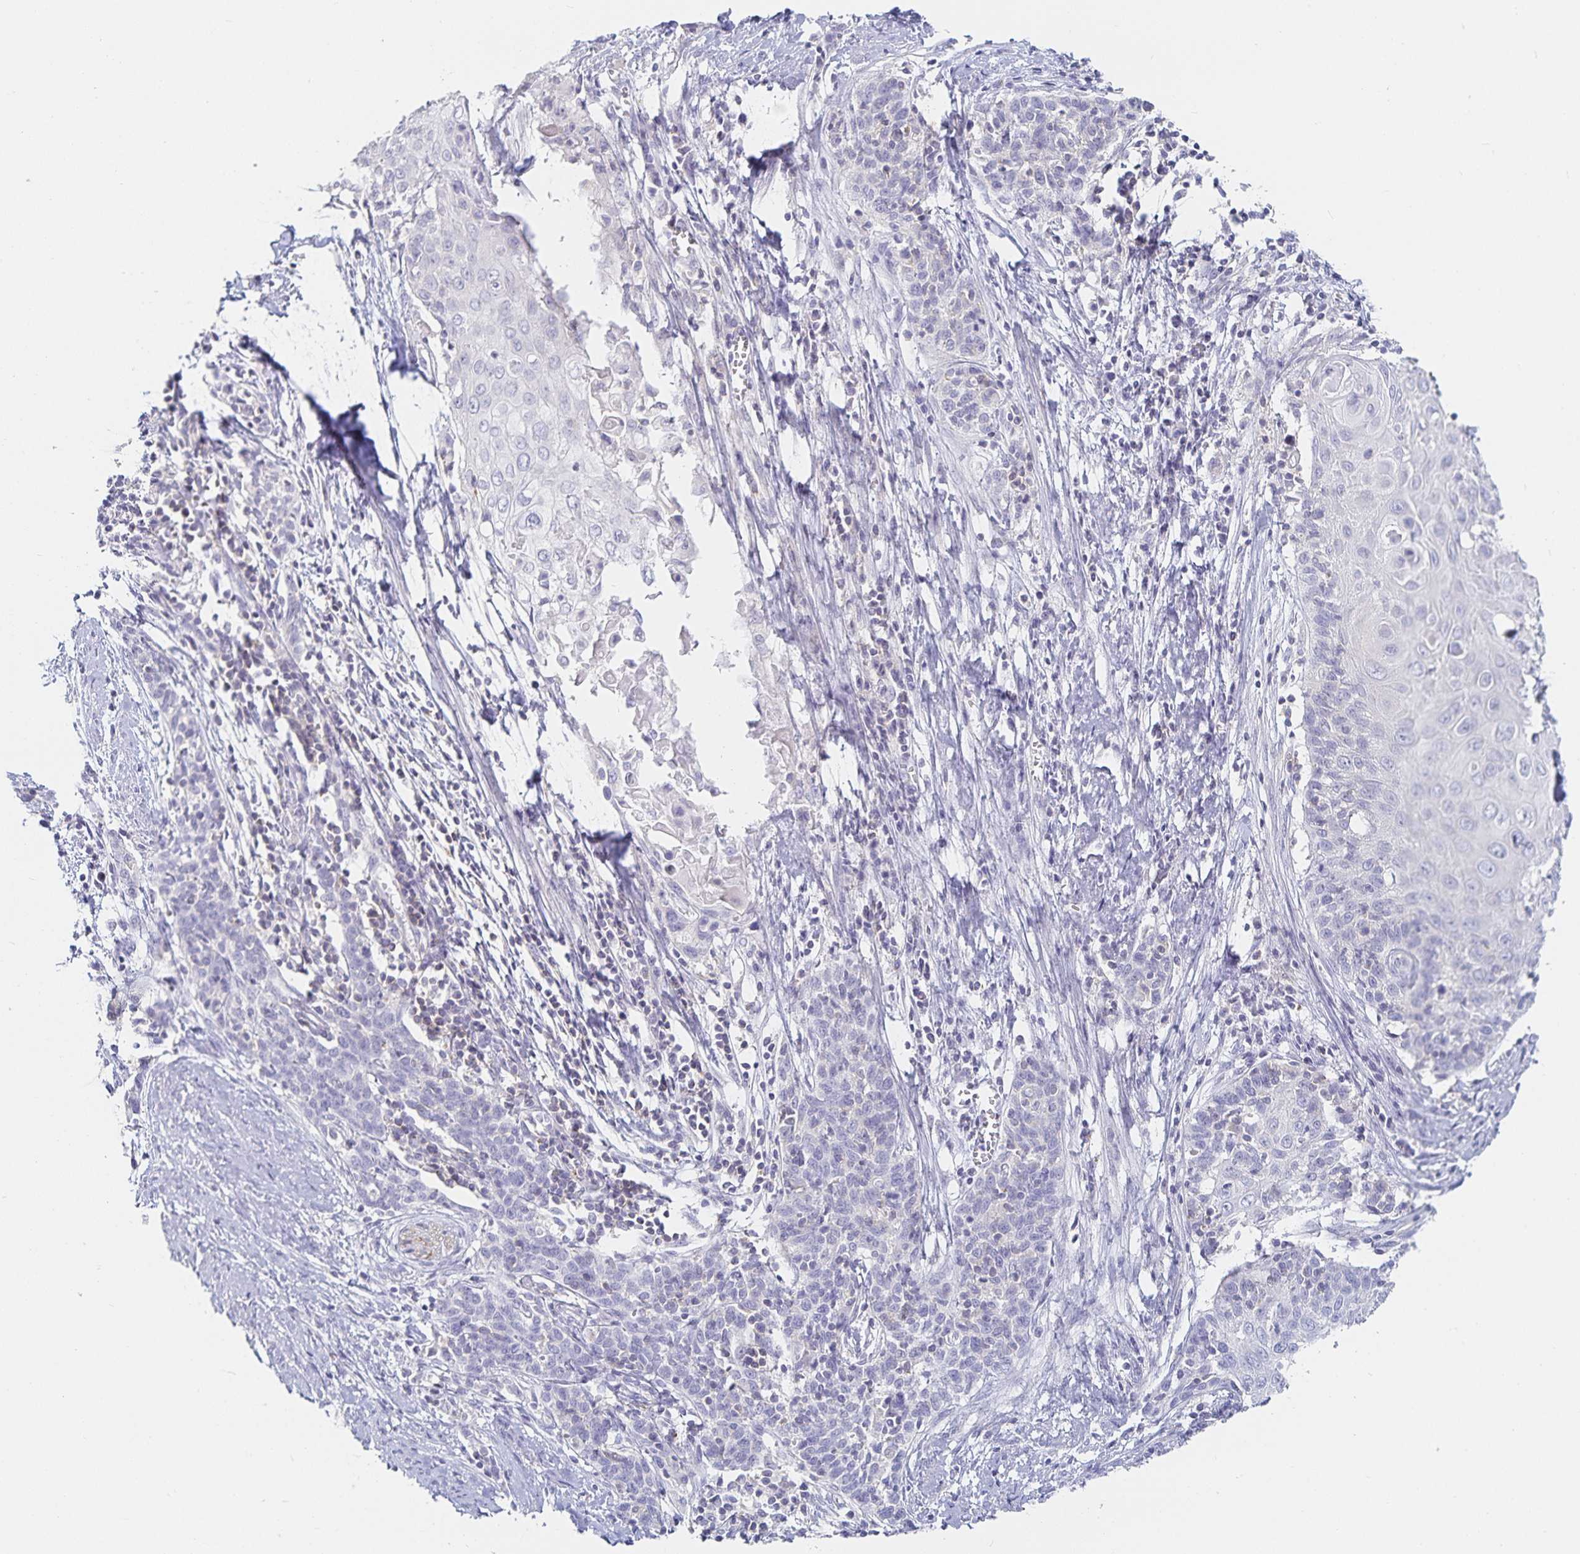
{"staining": {"intensity": "negative", "quantity": "none", "location": "none"}, "tissue": "cervical cancer", "cell_type": "Tumor cells", "image_type": "cancer", "snomed": [{"axis": "morphology", "description": "Squamous cell carcinoma, NOS"}, {"axis": "topography", "description": "Cervix"}], "caption": "There is no significant staining in tumor cells of cervical cancer.", "gene": "SFTPA1", "patient": {"sex": "female", "age": 39}}